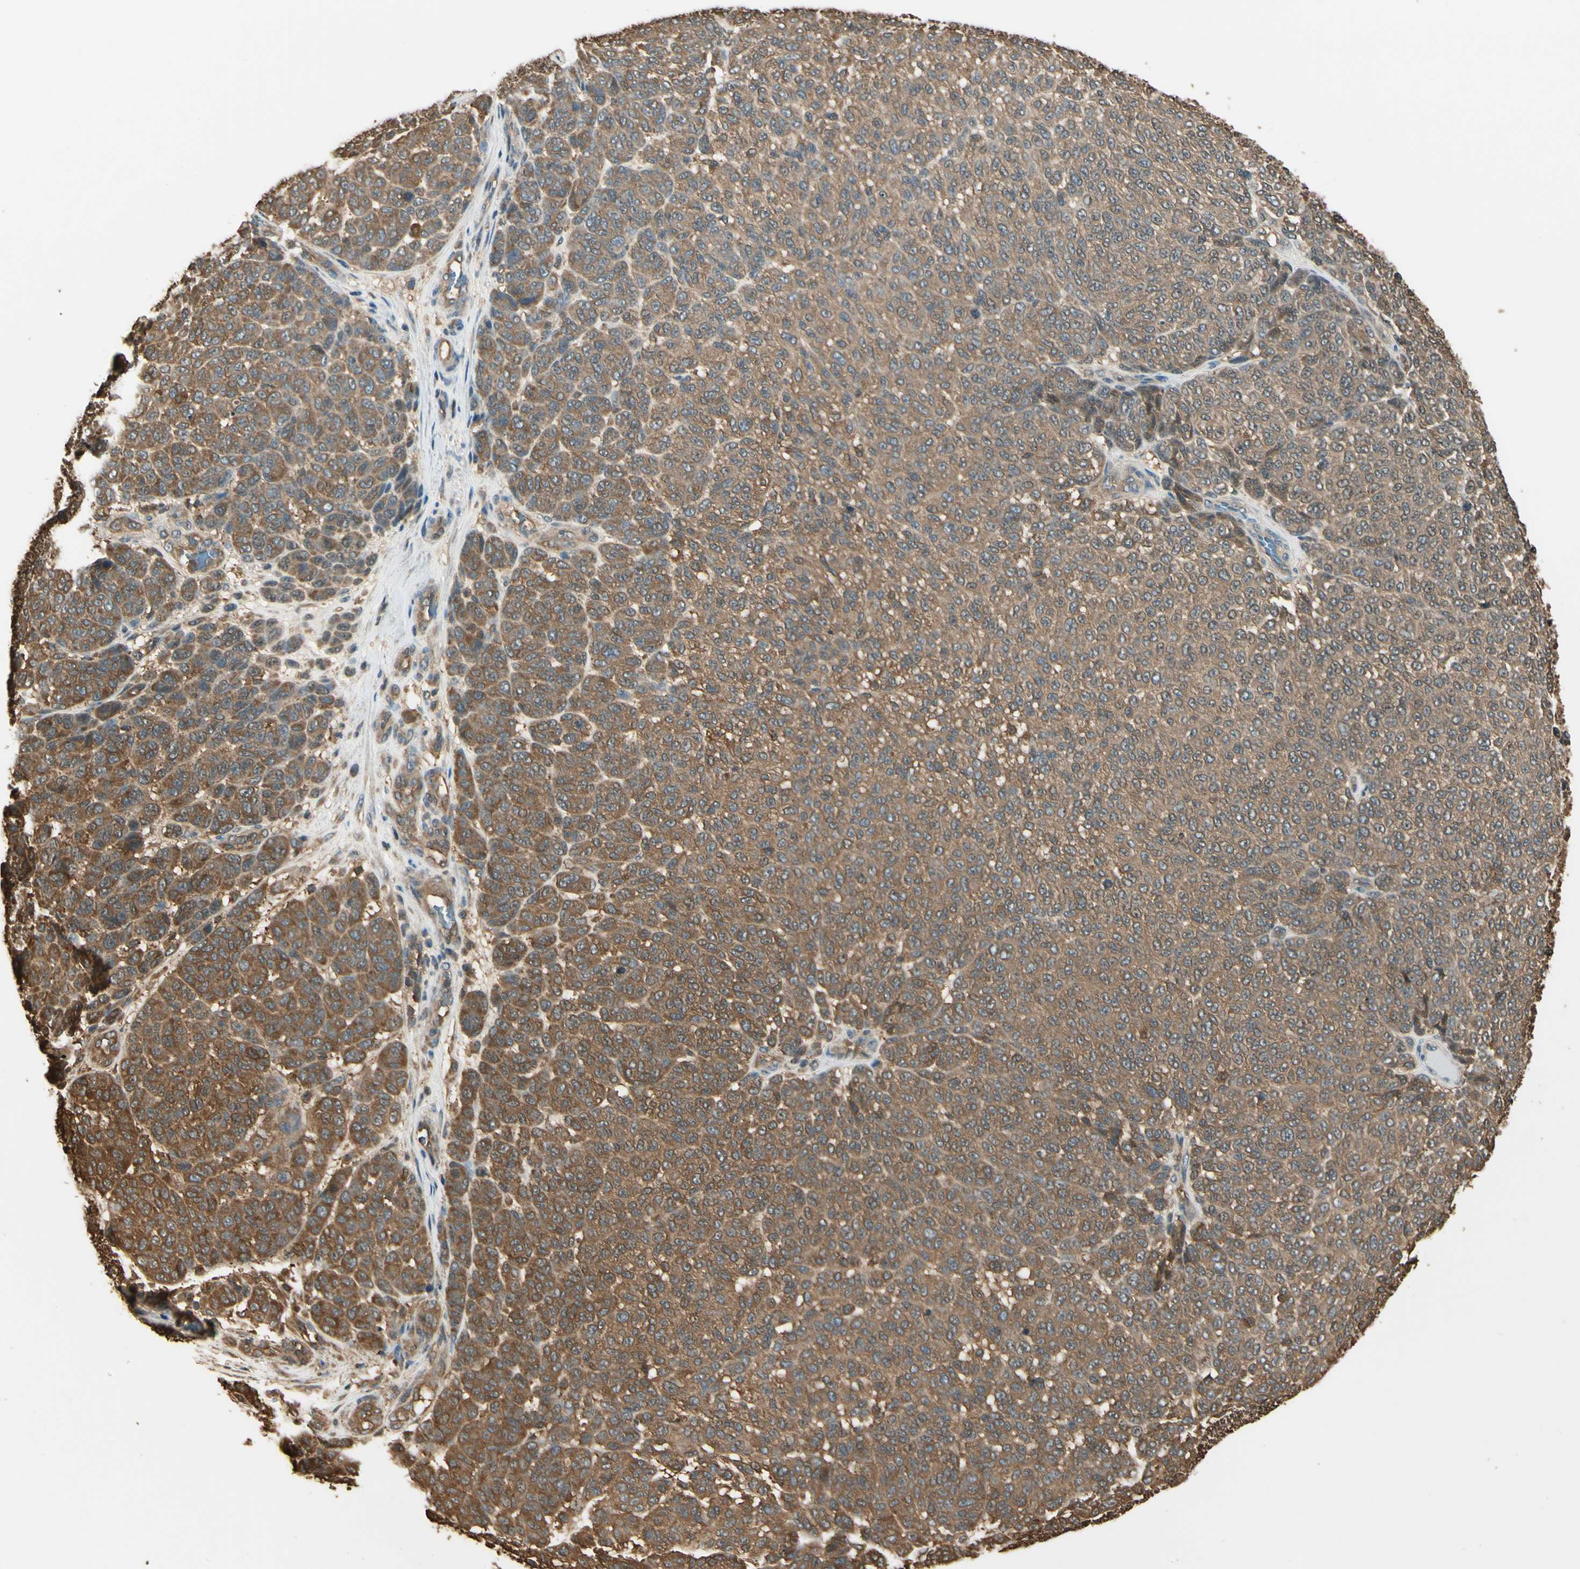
{"staining": {"intensity": "moderate", "quantity": ">75%", "location": "cytoplasmic/membranous"}, "tissue": "melanoma", "cell_type": "Tumor cells", "image_type": "cancer", "snomed": [{"axis": "morphology", "description": "Malignant melanoma, NOS"}, {"axis": "topography", "description": "Skin"}], "caption": "DAB (3,3'-diaminobenzidine) immunohistochemical staining of human malignant melanoma reveals moderate cytoplasmic/membranous protein expression in about >75% of tumor cells. The staining is performed using DAB (3,3'-diaminobenzidine) brown chromogen to label protein expression. The nuclei are counter-stained blue using hematoxylin.", "gene": "YWHAE", "patient": {"sex": "male", "age": 59}}